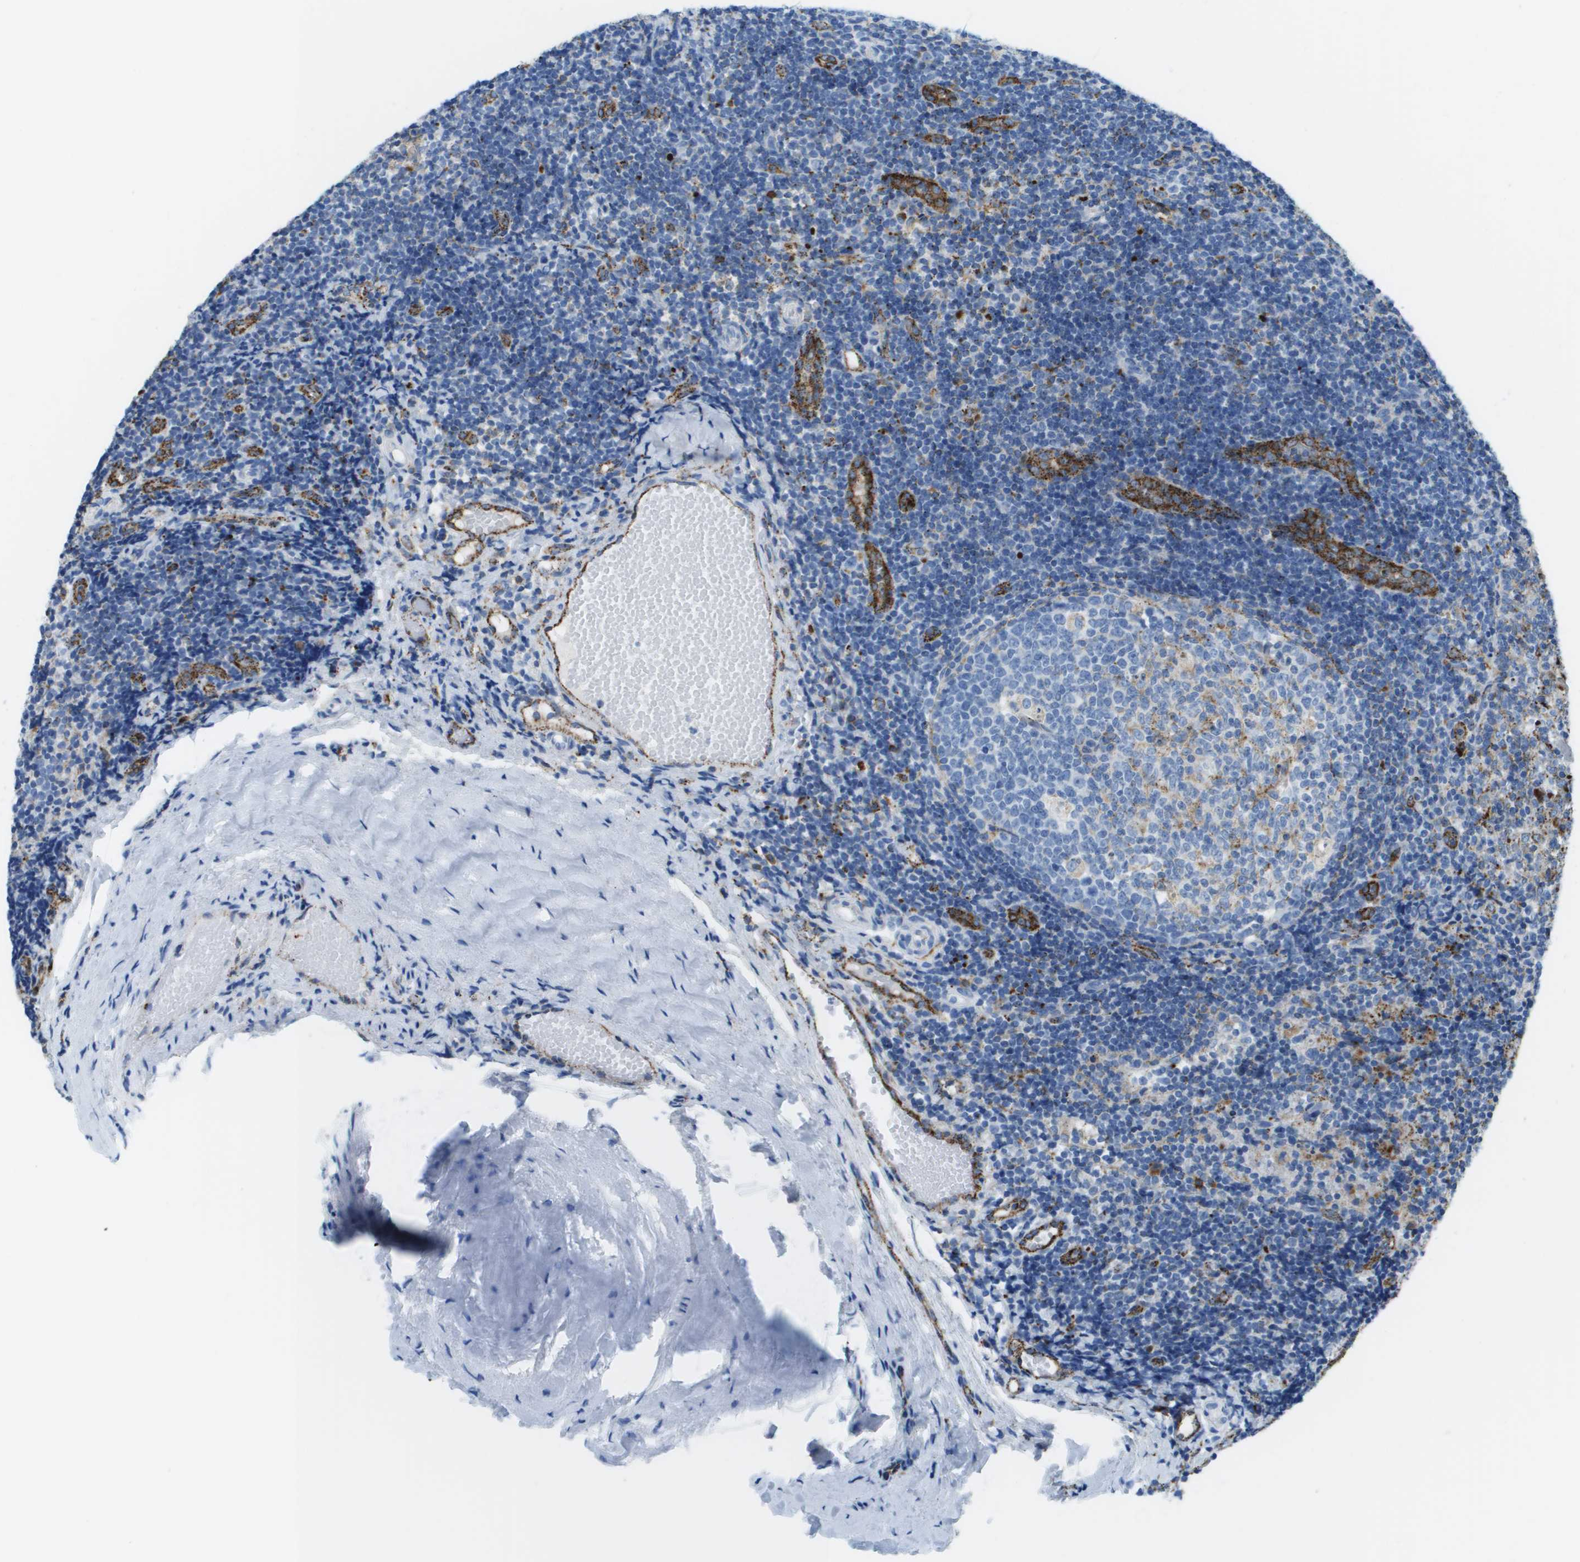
{"staining": {"intensity": "moderate", "quantity": "<25%", "location": "cytoplasmic/membranous"}, "tissue": "tonsil", "cell_type": "Germinal center cells", "image_type": "normal", "snomed": [{"axis": "morphology", "description": "Normal tissue, NOS"}, {"axis": "topography", "description": "Tonsil"}], "caption": "Unremarkable tonsil demonstrates moderate cytoplasmic/membranous staining in approximately <25% of germinal center cells.", "gene": "PRCP", "patient": {"sex": "female", "age": 19}}